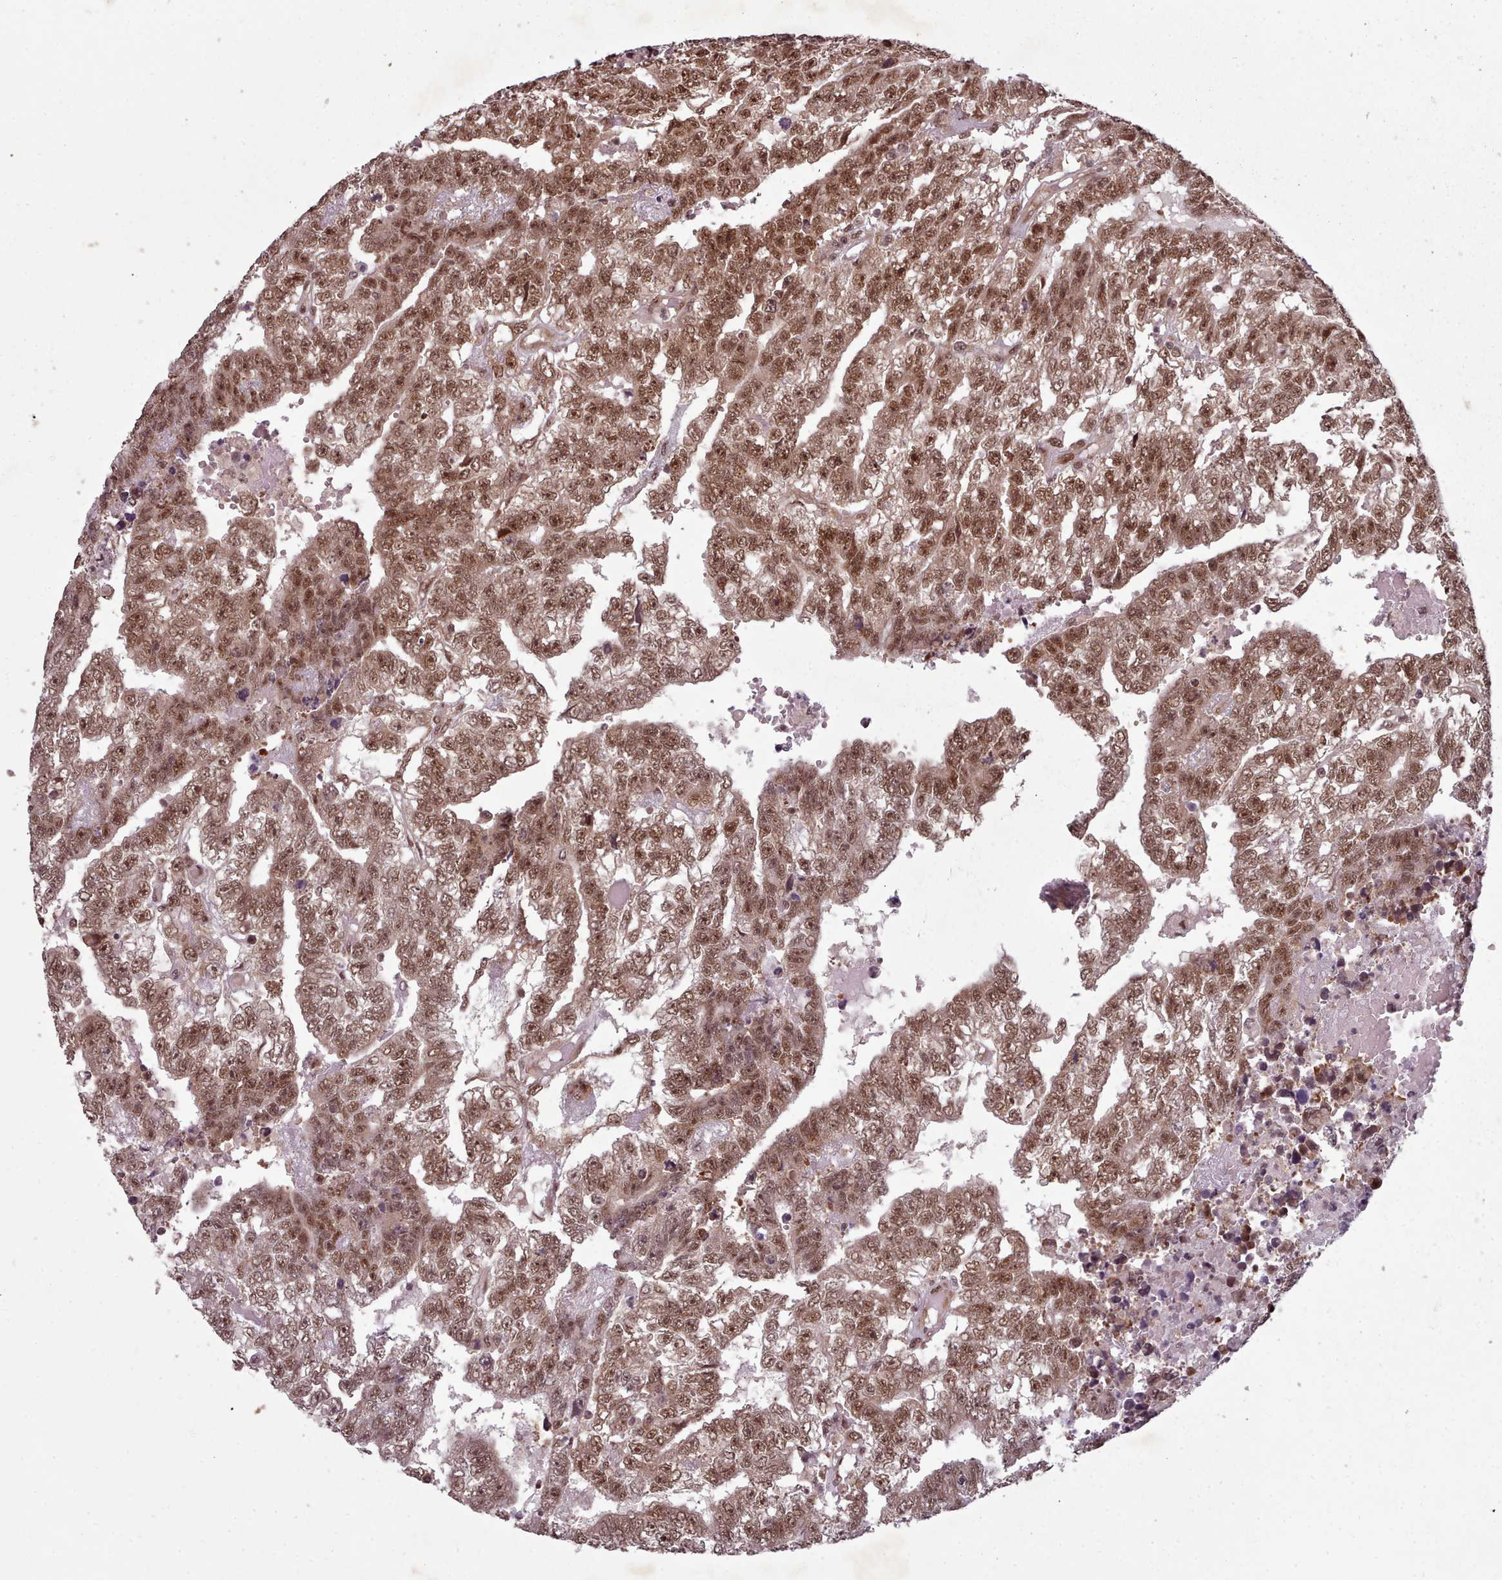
{"staining": {"intensity": "moderate", "quantity": ">75%", "location": "cytoplasmic/membranous,nuclear"}, "tissue": "testis cancer", "cell_type": "Tumor cells", "image_type": "cancer", "snomed": [{"axis": "morphology", "description": "Carcinoma, Embryonal, NOS"}, {"axis": "topography", "description": "Testis"}], "caption": "Protein staining shows moderate cytoplasmic/membranous and nuclear positivity in approximately >75% of tumor cells in embryonal carcinoma (testis). (DAB (3,3'-diaminobenzidine) = brown stain, brightfield microscopy at high magnification).", "gene": "DHX8", "patient": {"sex": "male", "age": 25}}